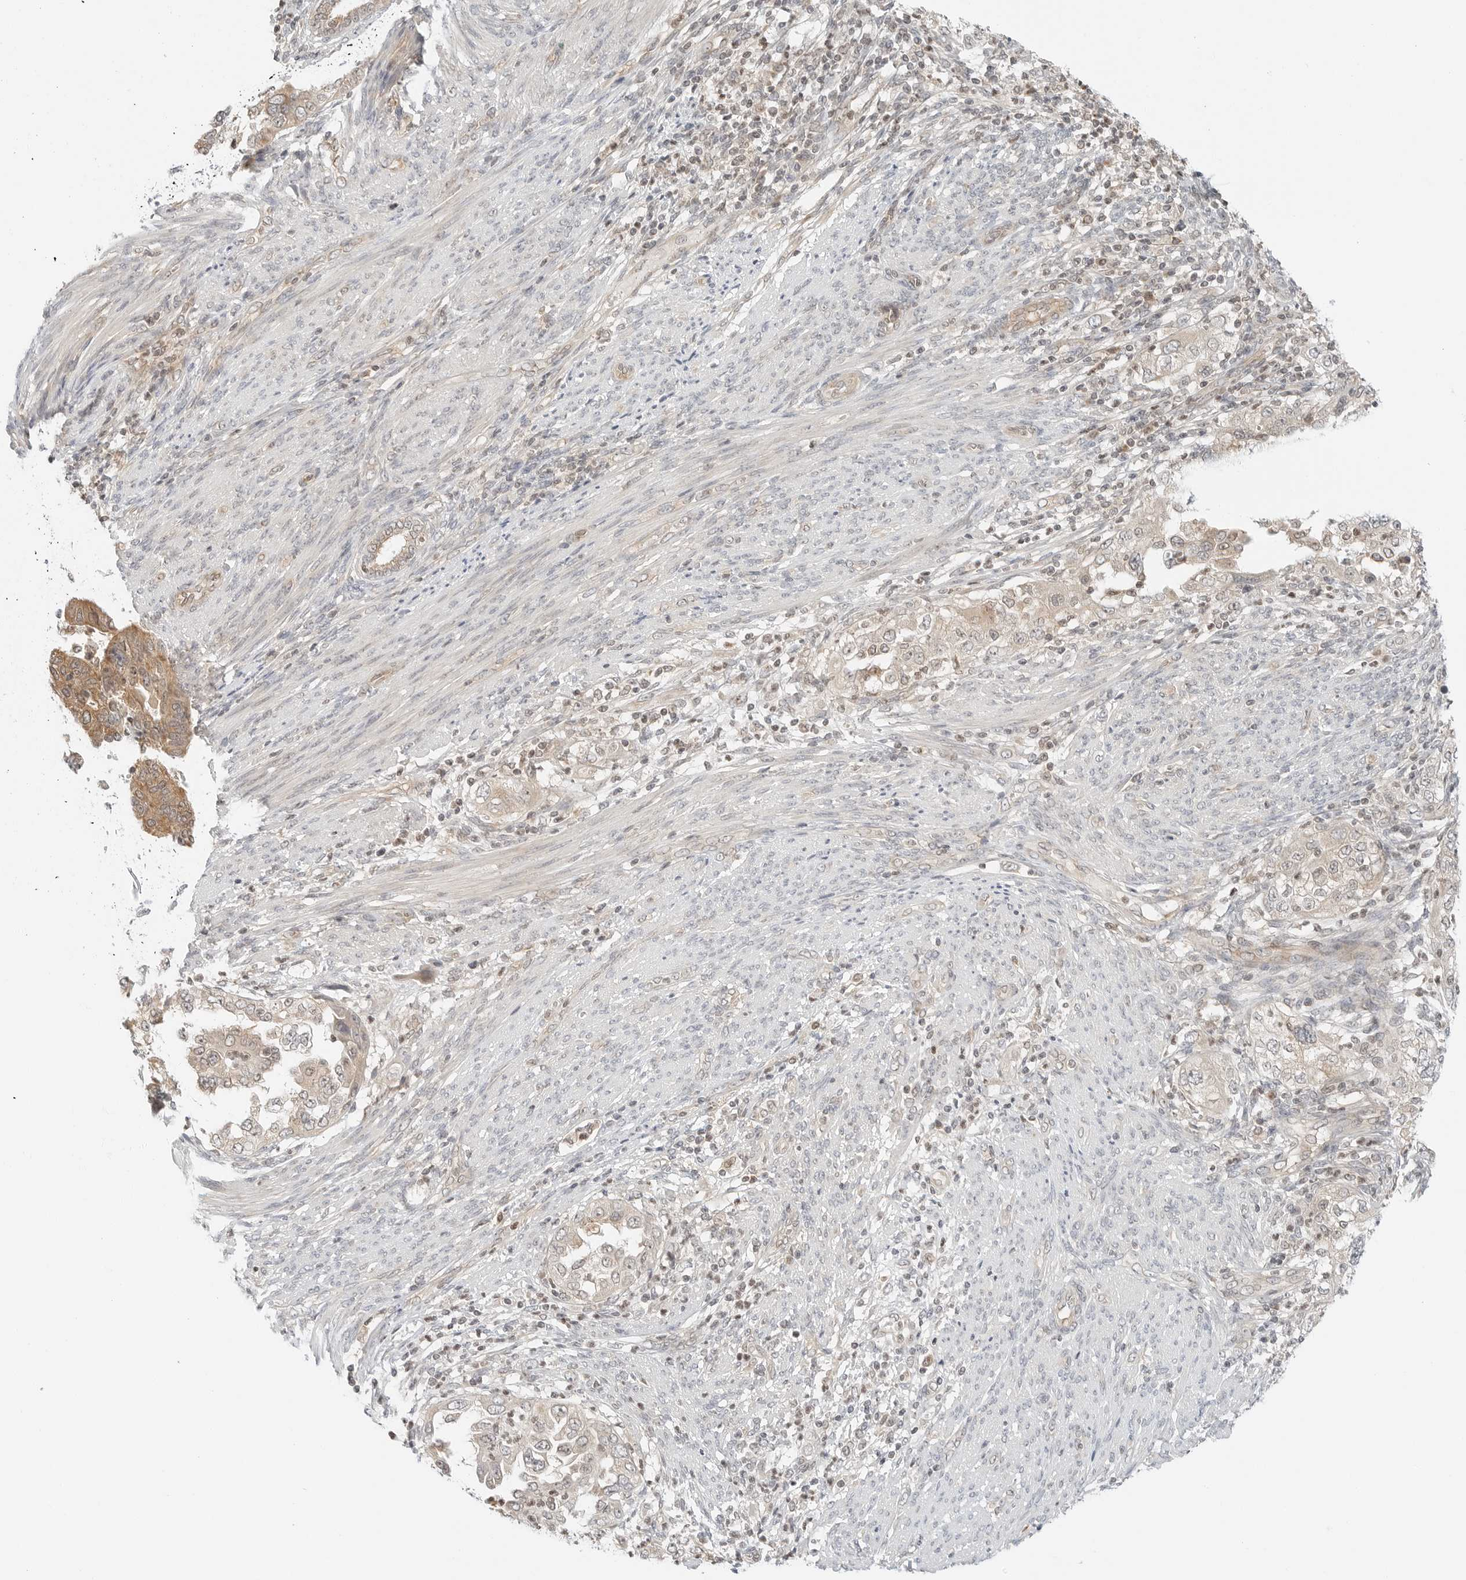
{"staining": {"intensity": "weak", "quantity": "25%-75%", "location": "cytoplasmic/membranous"}, "tissue": "endometrial cancer", "cell_type": "Tumor cells", "image_type": "cancer", "snomed": [{"axis": "morphology", "description": "Adenocarcinoma, NOS"}, {"axis": "topography", "description": "Endometrium"}], "caption": "Immunohistochemistry (IHC) (DAB (3,3'-diaminobenzidine)) staining of human adenocarcinoma (endometrial) demonstrates weak cytoplasmic/membranous protein expression in approximately 25%-75% of tumor cells.", "gene": "IQCC", "patient": {"sex": "female", "age": 85}}